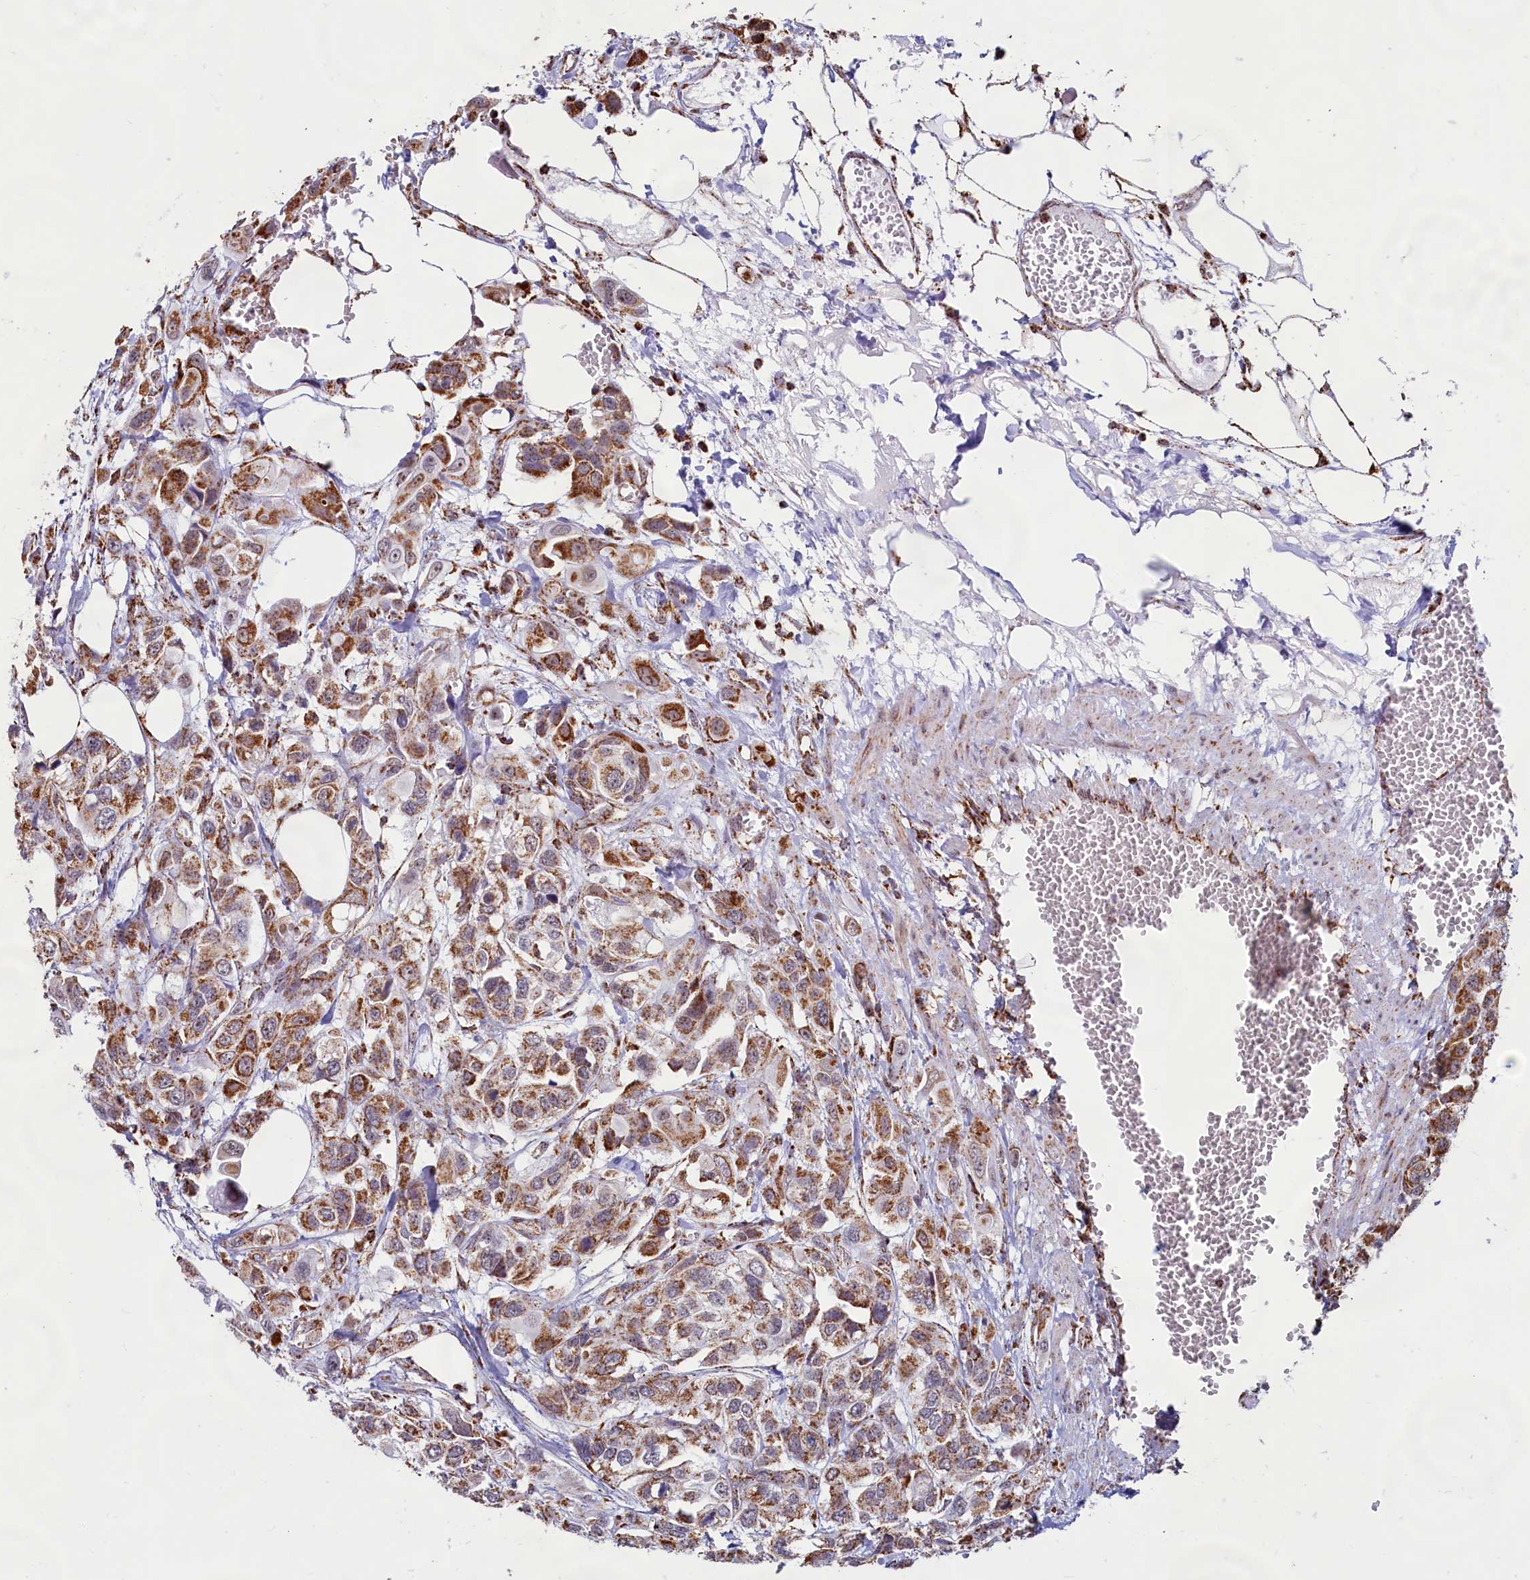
{"staining": {"intensity": "moderate", "quantity": ">75%", "location": "cytoplasmic/membranous"}, "tissue": "urothelial cancer", "cell_type": "Tumor cells", "image_type": "cancer", "snomed": [{"axis": "morphology", "description": "Urothelial carcinoma, High grade"}, {"axis": "topography", "description": "Urinary bladder"}], "caption": "Protein expression analysis of human urothelial carcinoma (high-grade) reveals moderate cytoplasmic/membranous positivity in approximately >75% of tumor cells. (brown staining indicates protein expression, while blue staining denotes nuclei).", "gene": "C1D", "patient": {"sex": "male", "age": 67}}